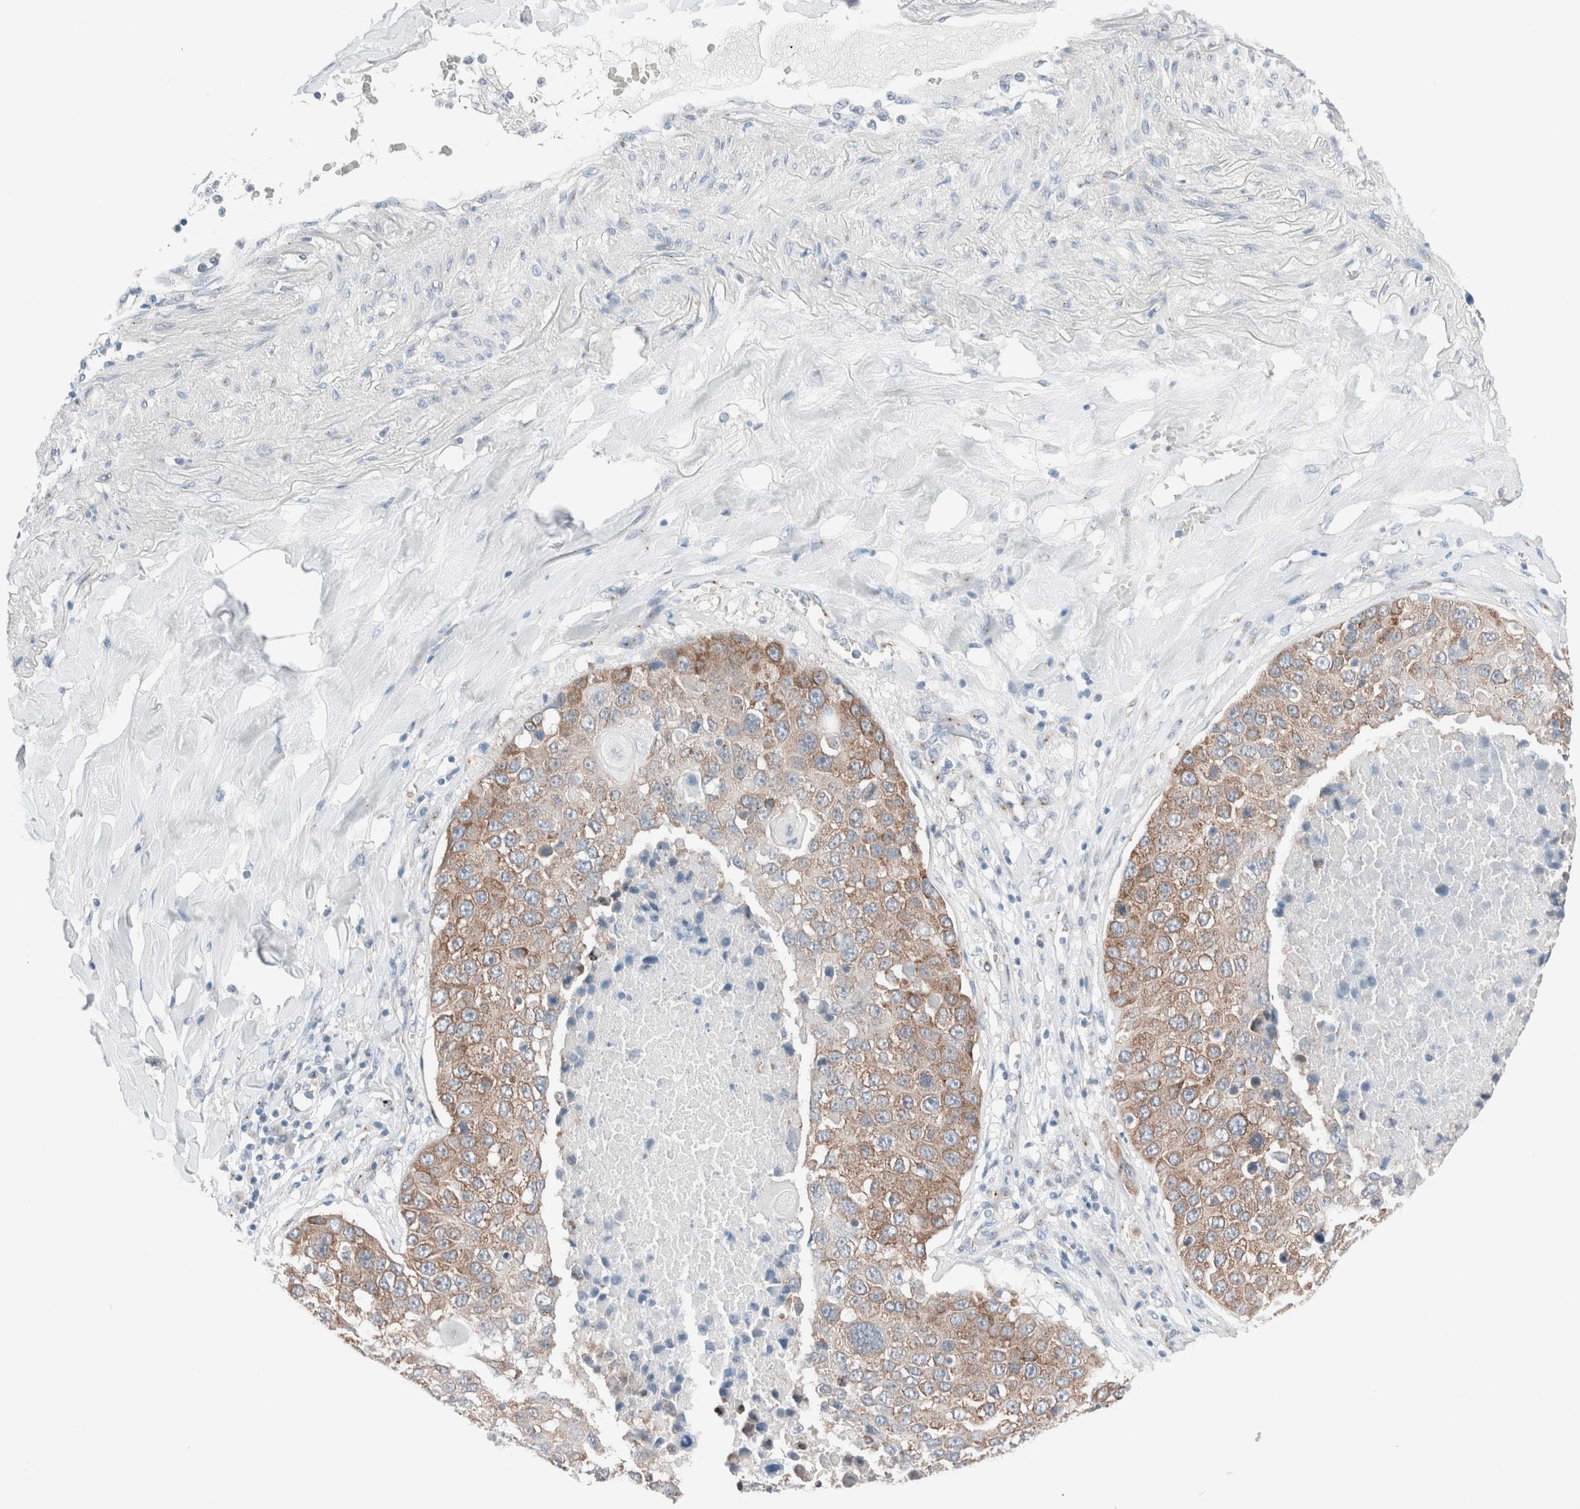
{"staining": {"intensity": "moderate", "quantity": ">75%", "location": "cytoplasmic/membranous"}, "tissue": "lung cancer", "cell_type": "Tumor cells", "image_type": "cancer", "snomed": [{"axis": "morphology", "description": "Squamous cell carcinoma, NOS"}, {"axis": "topography", "description": "Lung"}], "caption": "IHC histopathology image of lung cancer stained for a protein (brown), which shows medium levels of moderate cytoplasmic/membranous staining in about >75% of tumor cells.", "gene": "CASC3", "patient": {"sex": "male", "age": 61}}